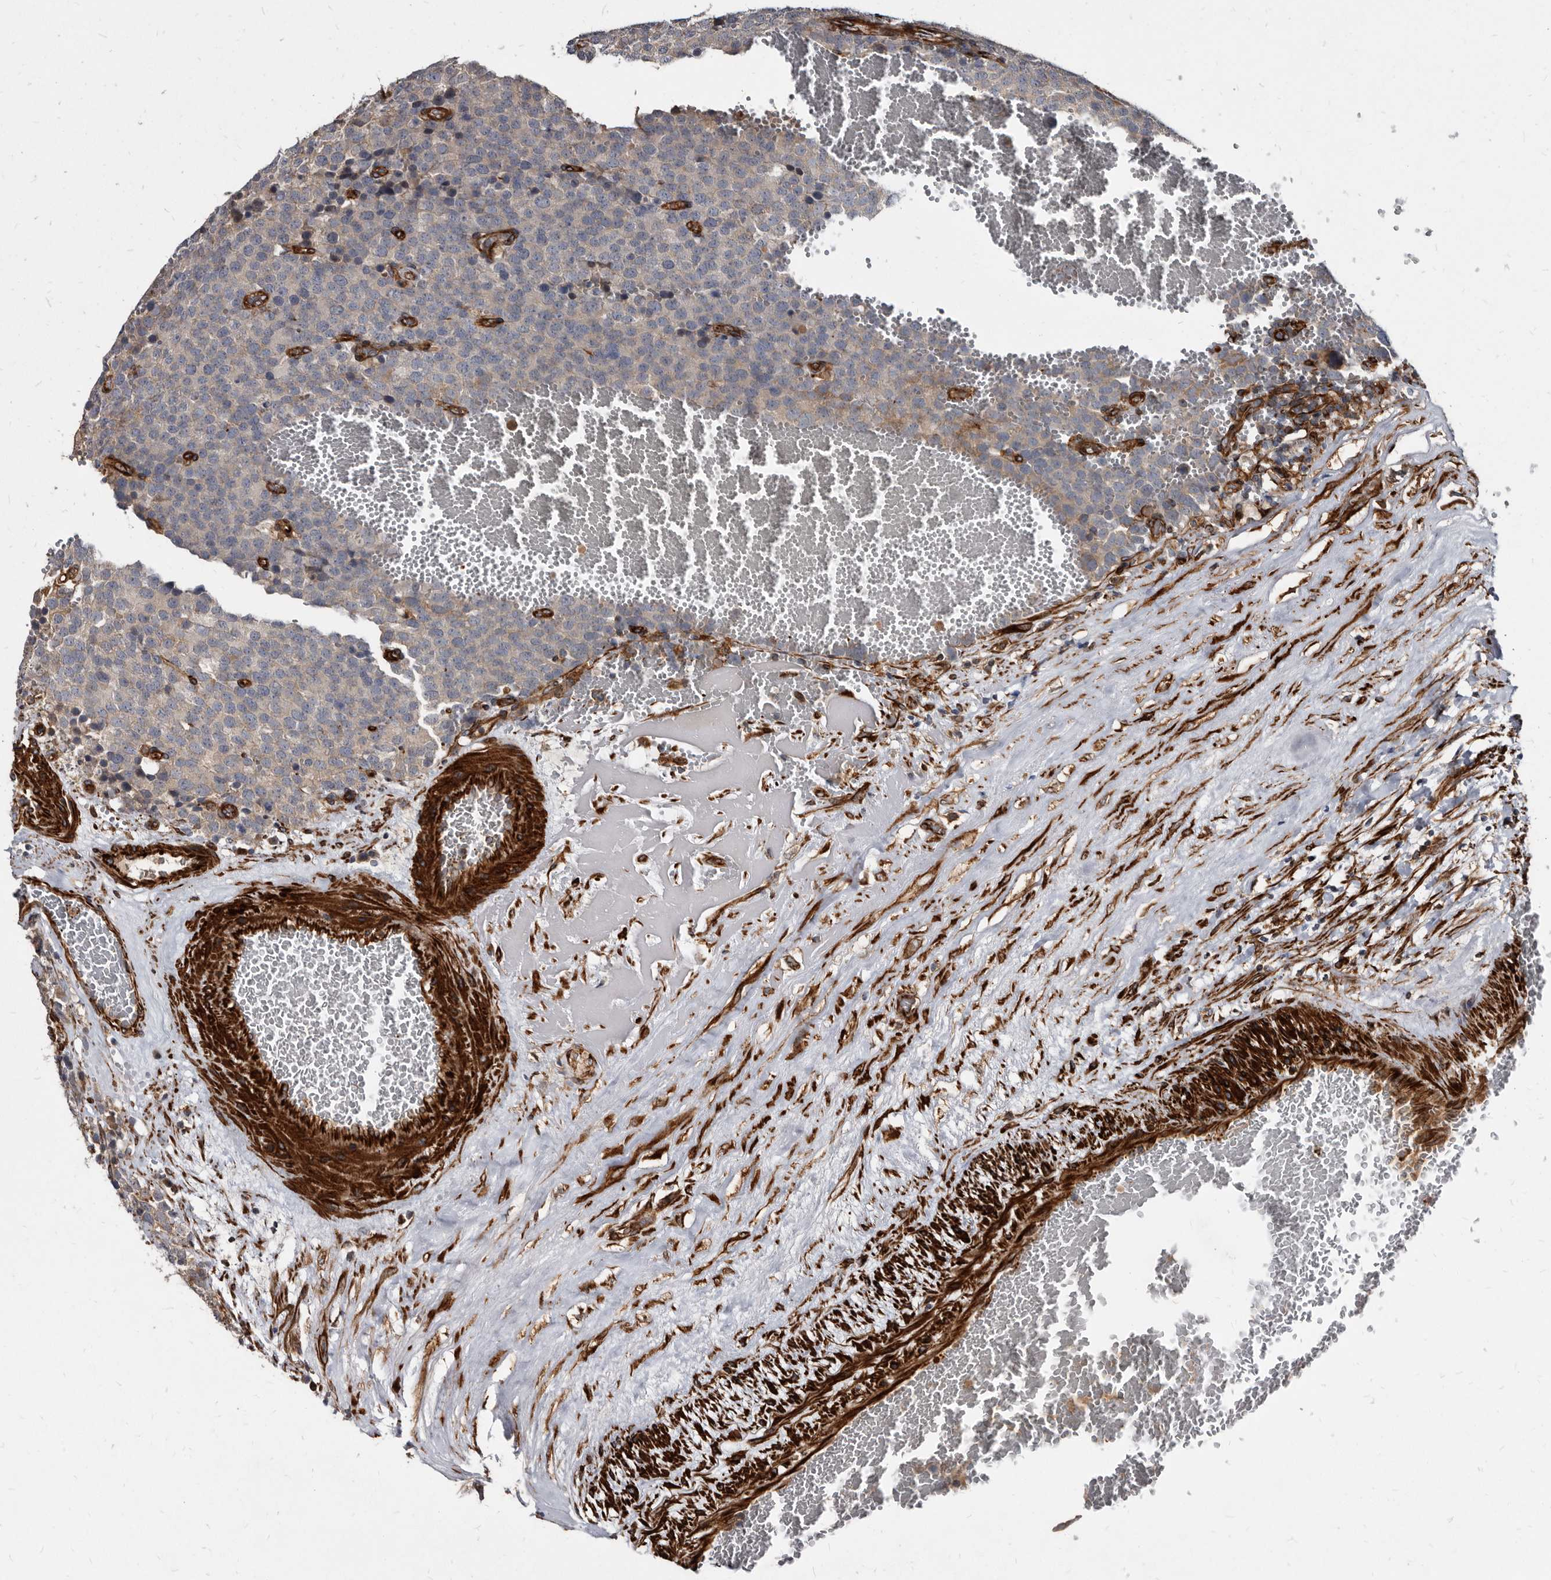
{"staining": {"intensity": "negative", "quantity": "none", "location": "none"}, "tissue": "testis cancer", "cell_type": "Tumor cells", "image_type": "cancer", "snomed": [{"axis": "morphology", "description": "Seminoma, NOS"}, {"axis": "topography", "description": "Testis"}], "caption": "The image exhibits no staining of tumor cells in testis cancer (seminoma).", "gene": "KCTD20", "patient": {"sex": "male", "age": 71}}